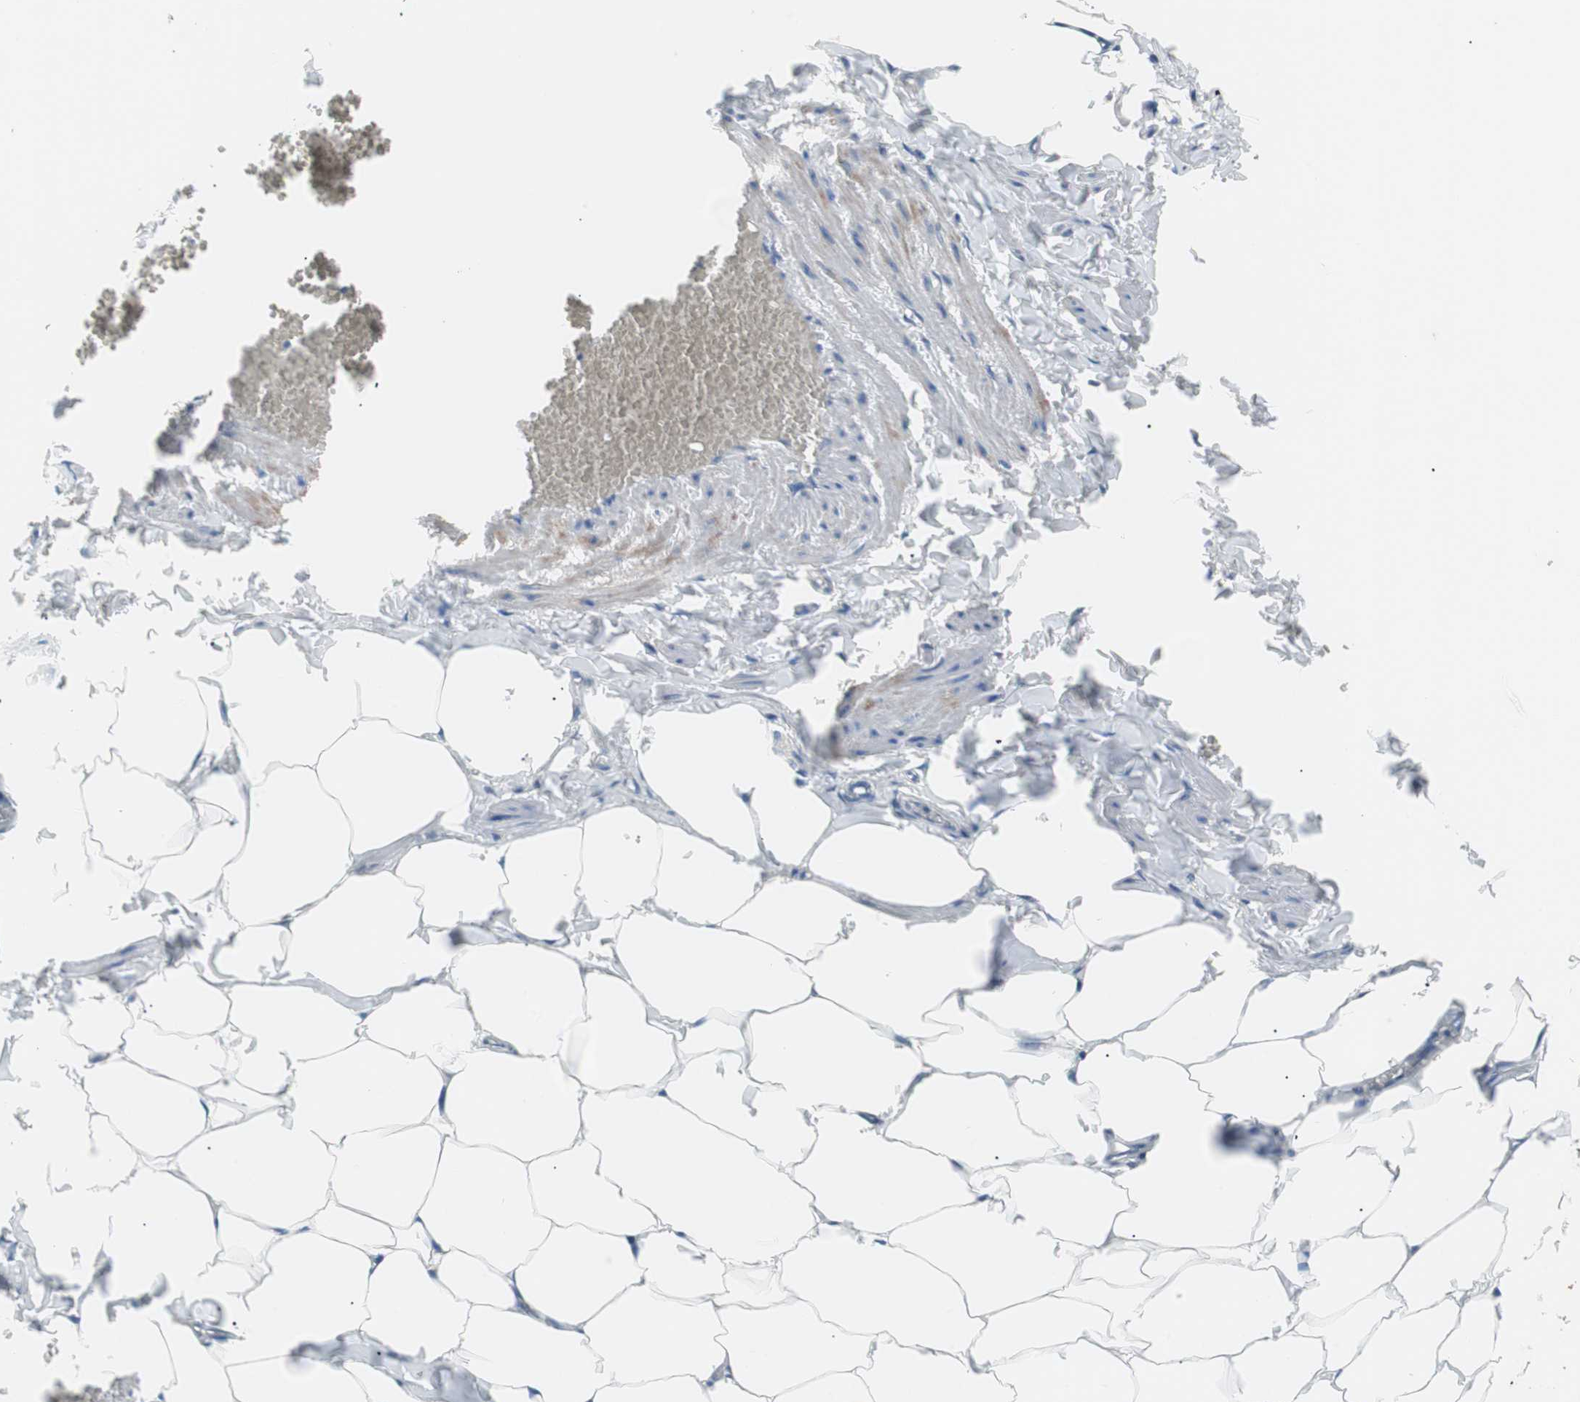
{"staining": {"intensity": "negative", "quantity": "none", "location": "none"}, "tissue": "adipose tissue", "cell_type": "Adipocytes", "image_type": "normal", "snomed": [{"axis": "morphology", "description": "Normal tissue, NOS"}, {"axis": "topography", "description": "Vascular tissue"}], "caption": "A high-resolution histopathology image shows IHC staining of normal adipose tissue, which exhibits no significant staining in adipocytes.", "gene": "GPR160", "patient": {"sex": "male", "age": 41}}